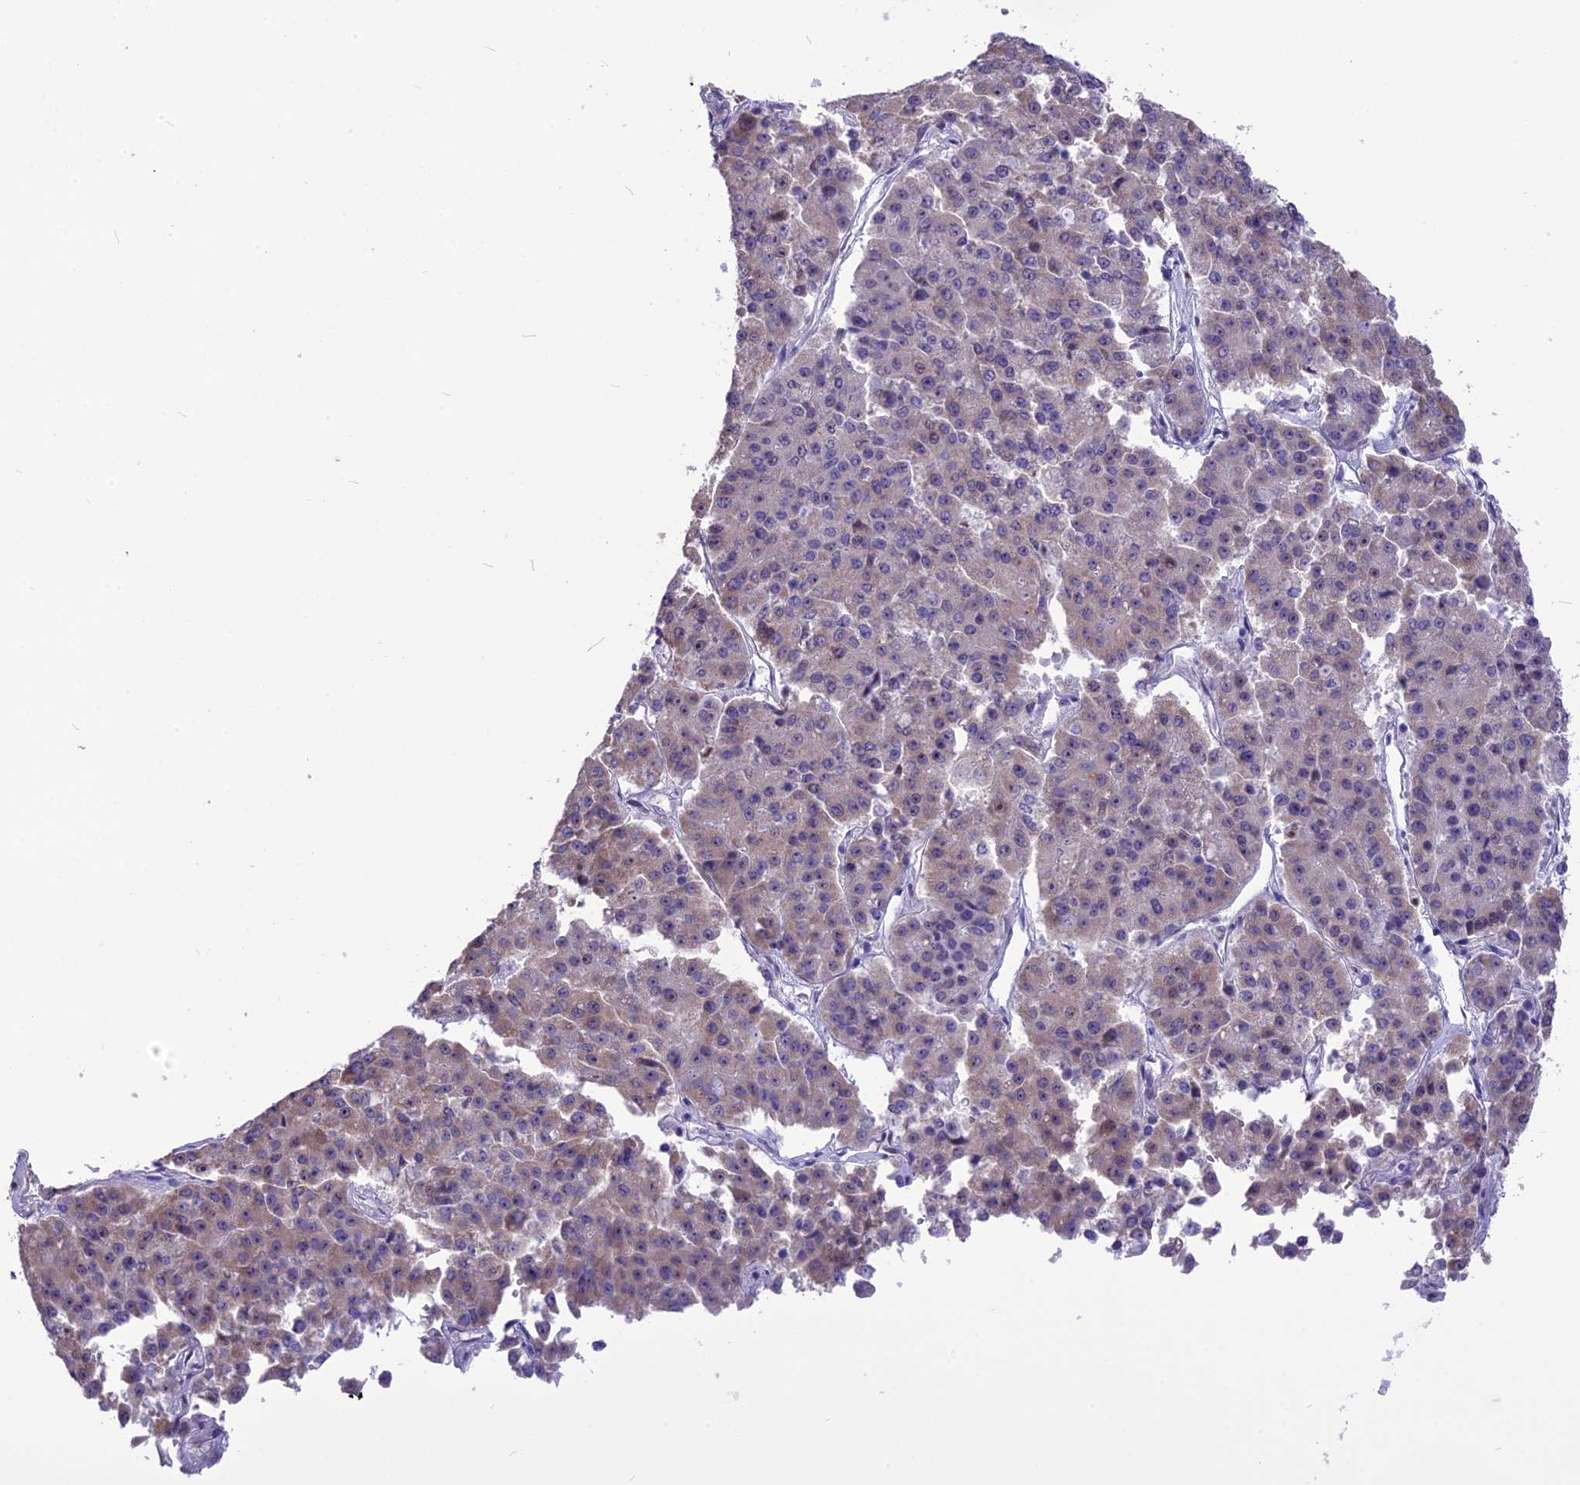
{"staining": {"intensity": "weak", "quantity": "<25%", "location": "cytoplasmic/membranous"}, "tissue": "pancreatic cancer", "cell_type": "Tumor cells", "image_type": "cancer", "snomed": [{"axis": "morphology", "description": "Adenocarcinoma, NOS"}, {"axis": "topography", "description": "Pancreas"}], "caption": "Tumor cells are negative for protein expression in human pancreatic adenocarcinoma.", "gene": "CMSS1", "patient": {"sex": "male", "age": 50}}